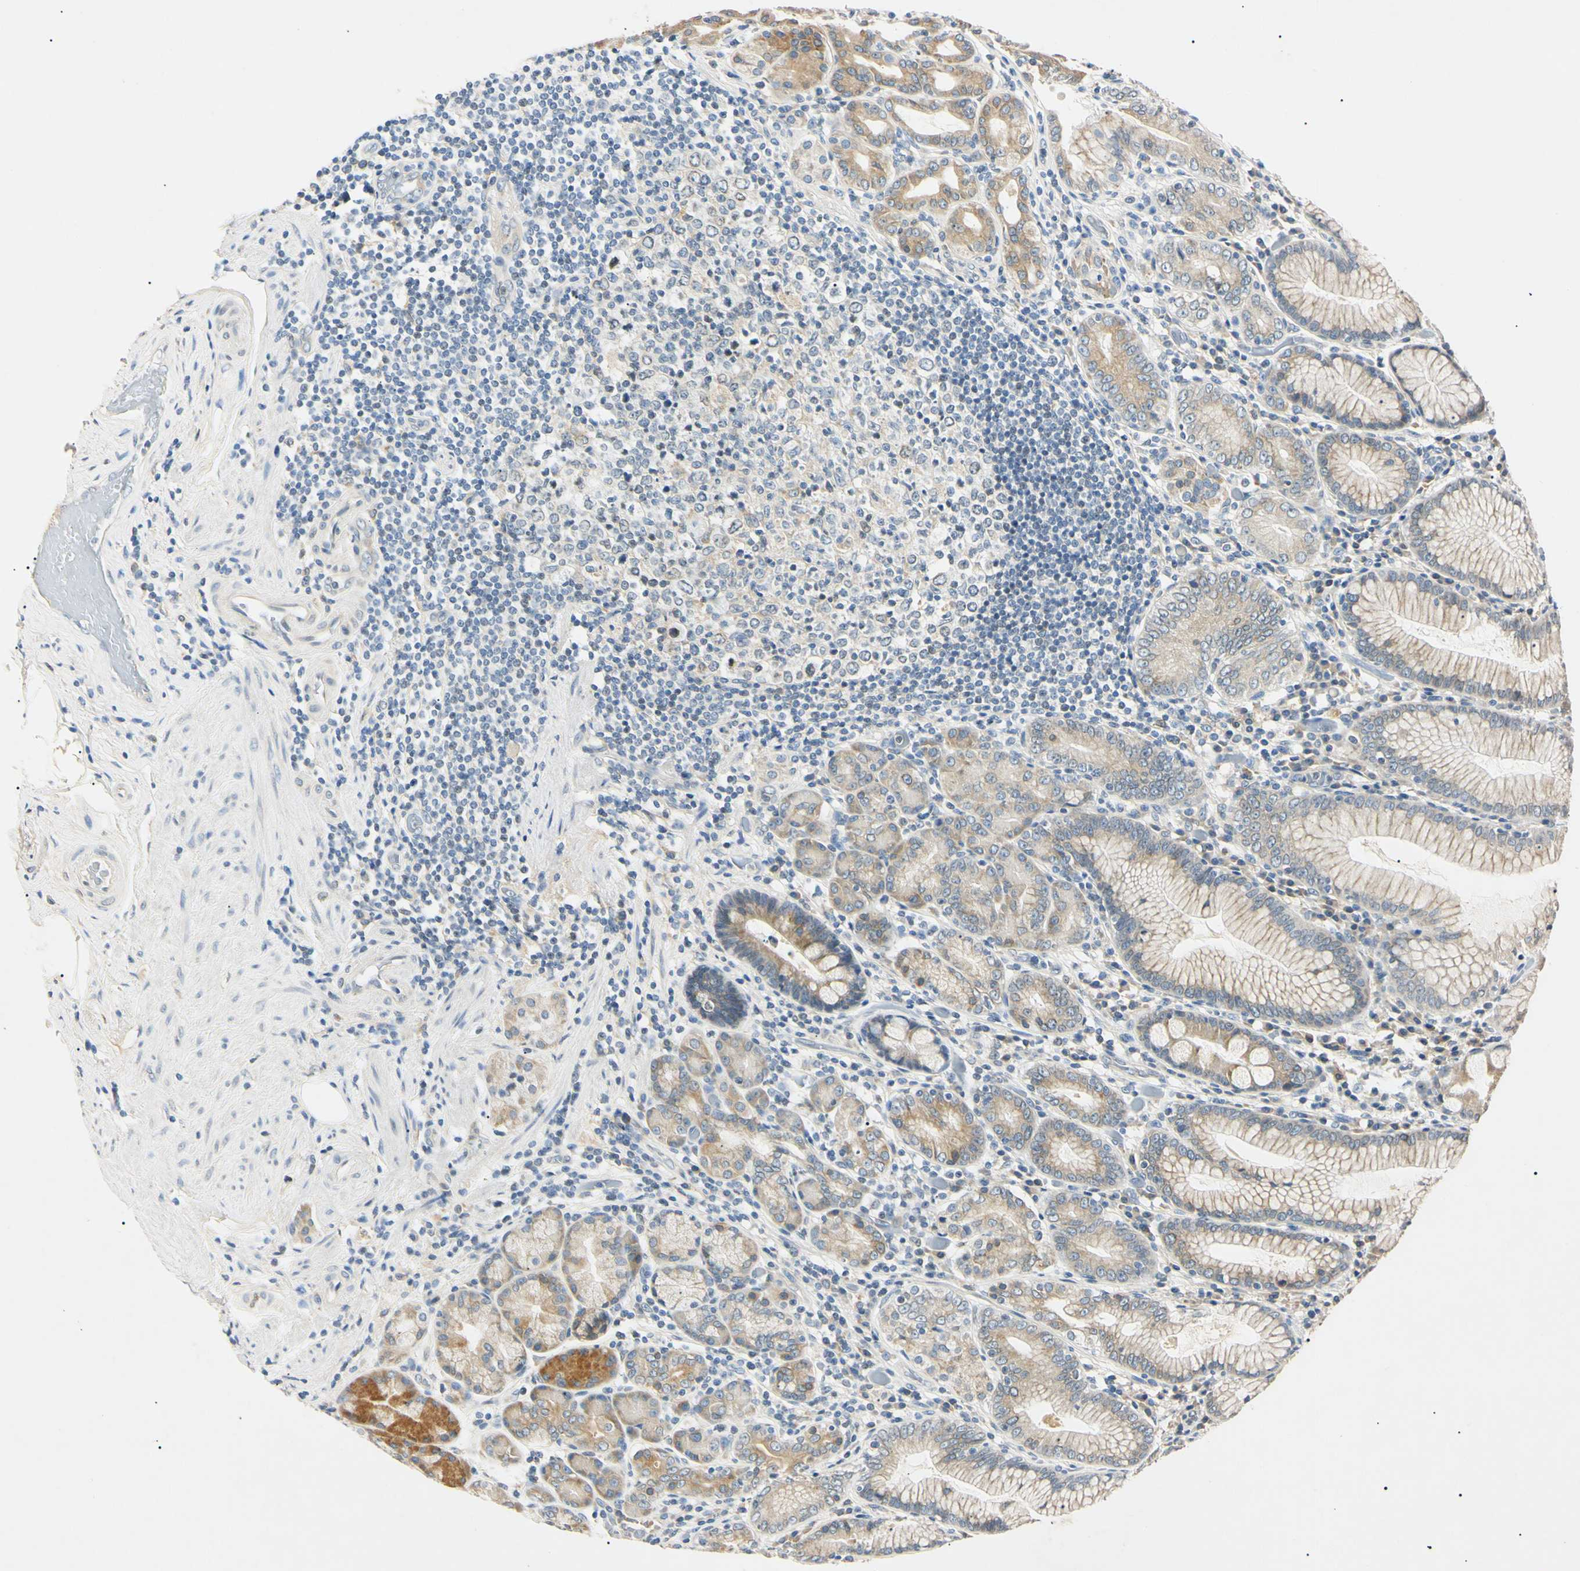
{"staining": {"intensity": "moderate", "quantity": ">75%", "location": "cytoplasmic/membranous"}, "tissue": "stomach", "cell_type": "Glandular cells", "image_type": "normal", "snomed": [{"axis": "morphology", "description": "Normal tissue, NOS"}, {"axis": "topography", "description": "Stomach, lower"}], "caption": "Protein staining demonstrates moderate cytoplasmic/membranous positivity in about >75% of glandular cells in unremarkable stomach.", "gene": "DNAJB12", "patient": {"sex": "female", "age": 76}}